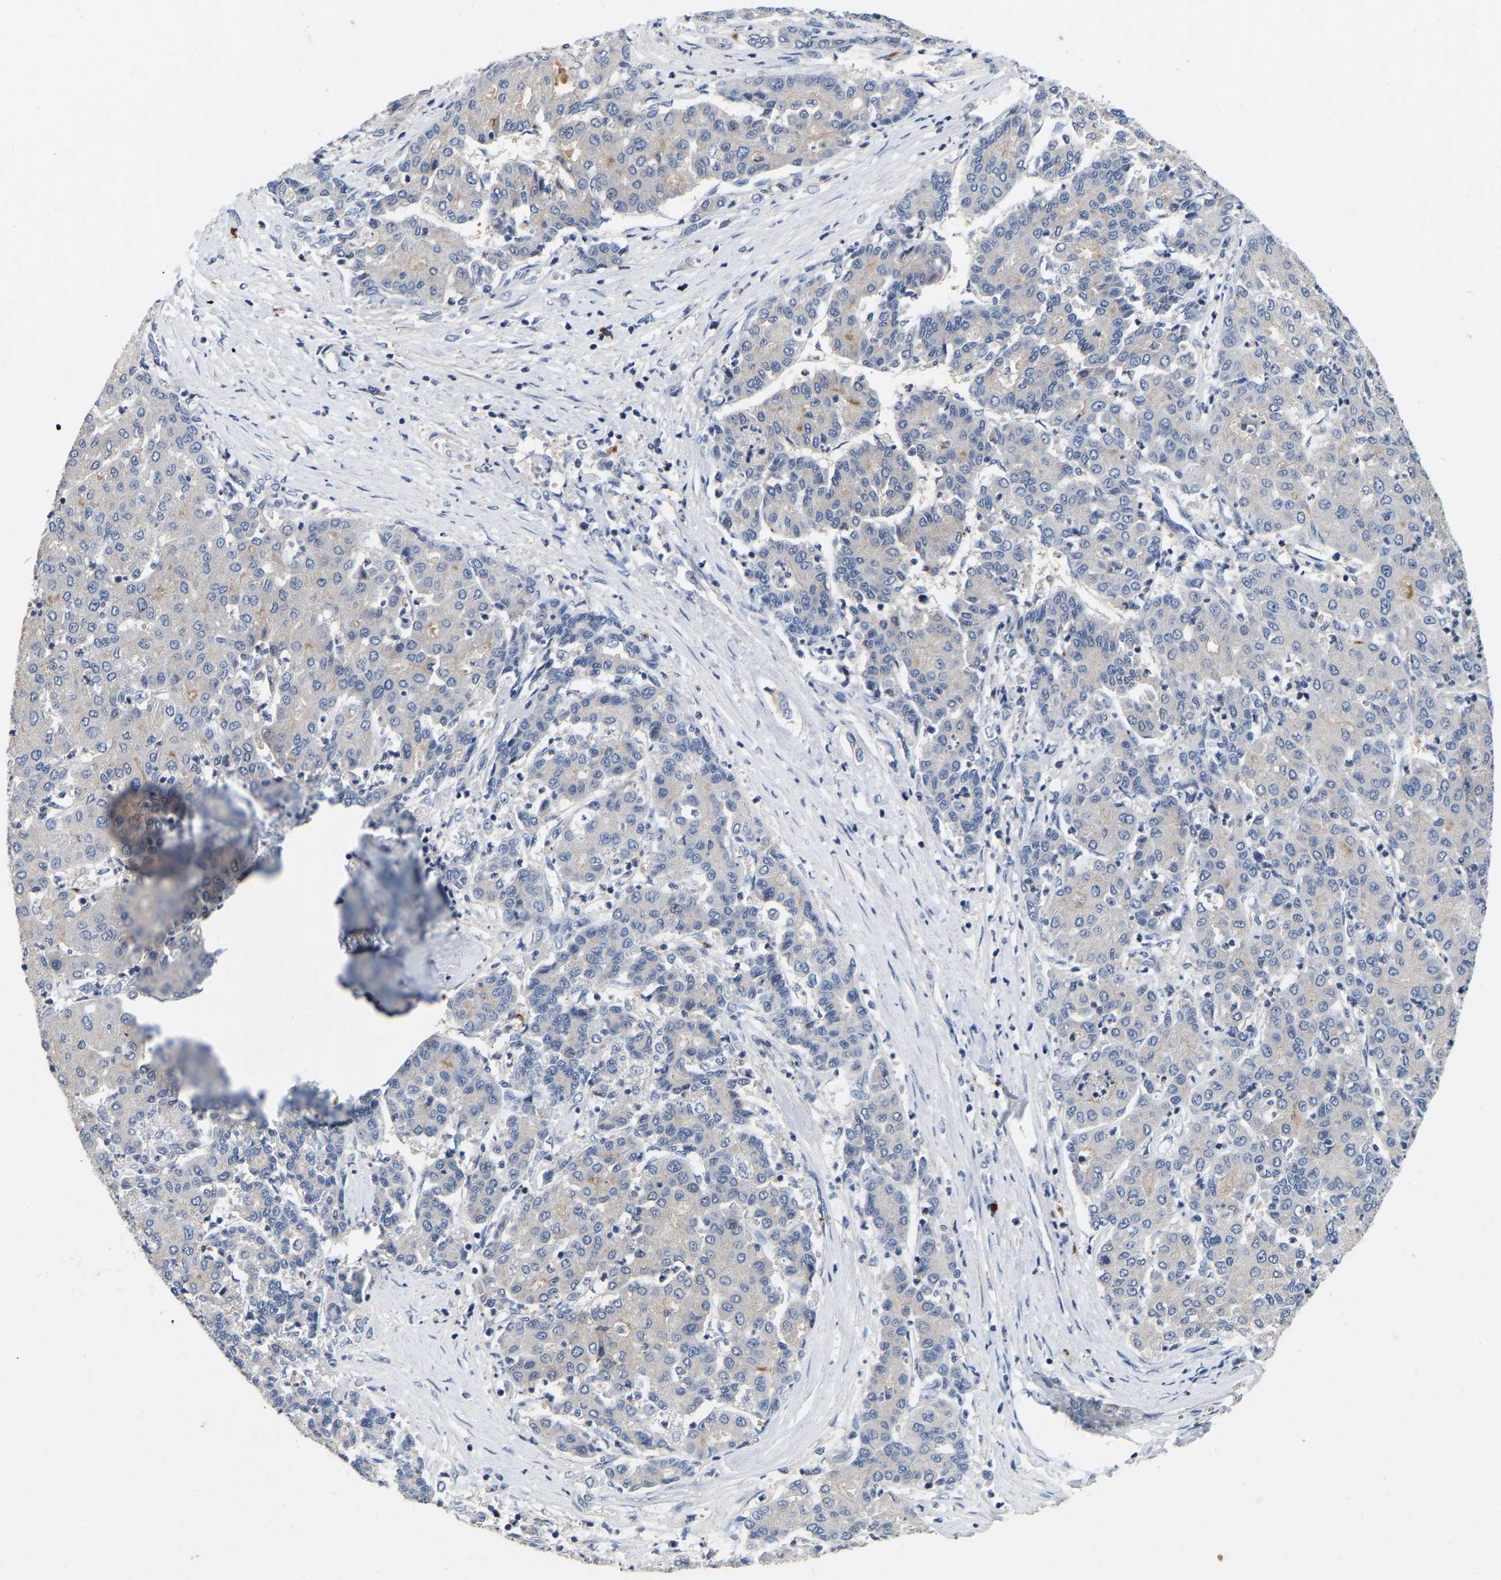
{"staining": {"intensity": "weak", "quantity": "<25%", "location": "cytoplasmic/membranous"}, "tissue": "liver cancer", "cell_type": "Tumor cells", "image_type": "cancer", "snomed": [{"axis": "morphology", "description": "Carcinoma, Hepatocellular, NOS"}, {"axis": "topography", "description": "Liver"}], "caption": "Micrograph shows no significant protein expression in tumor cells of hepatocellular carcinoma (liver). (DAB (3,3'-diaminobenzidine) immunohistochemistry with hematoxylin counter stain).", "gene": "RAB27B", "patient": {"sex": "male", "age": 65}}